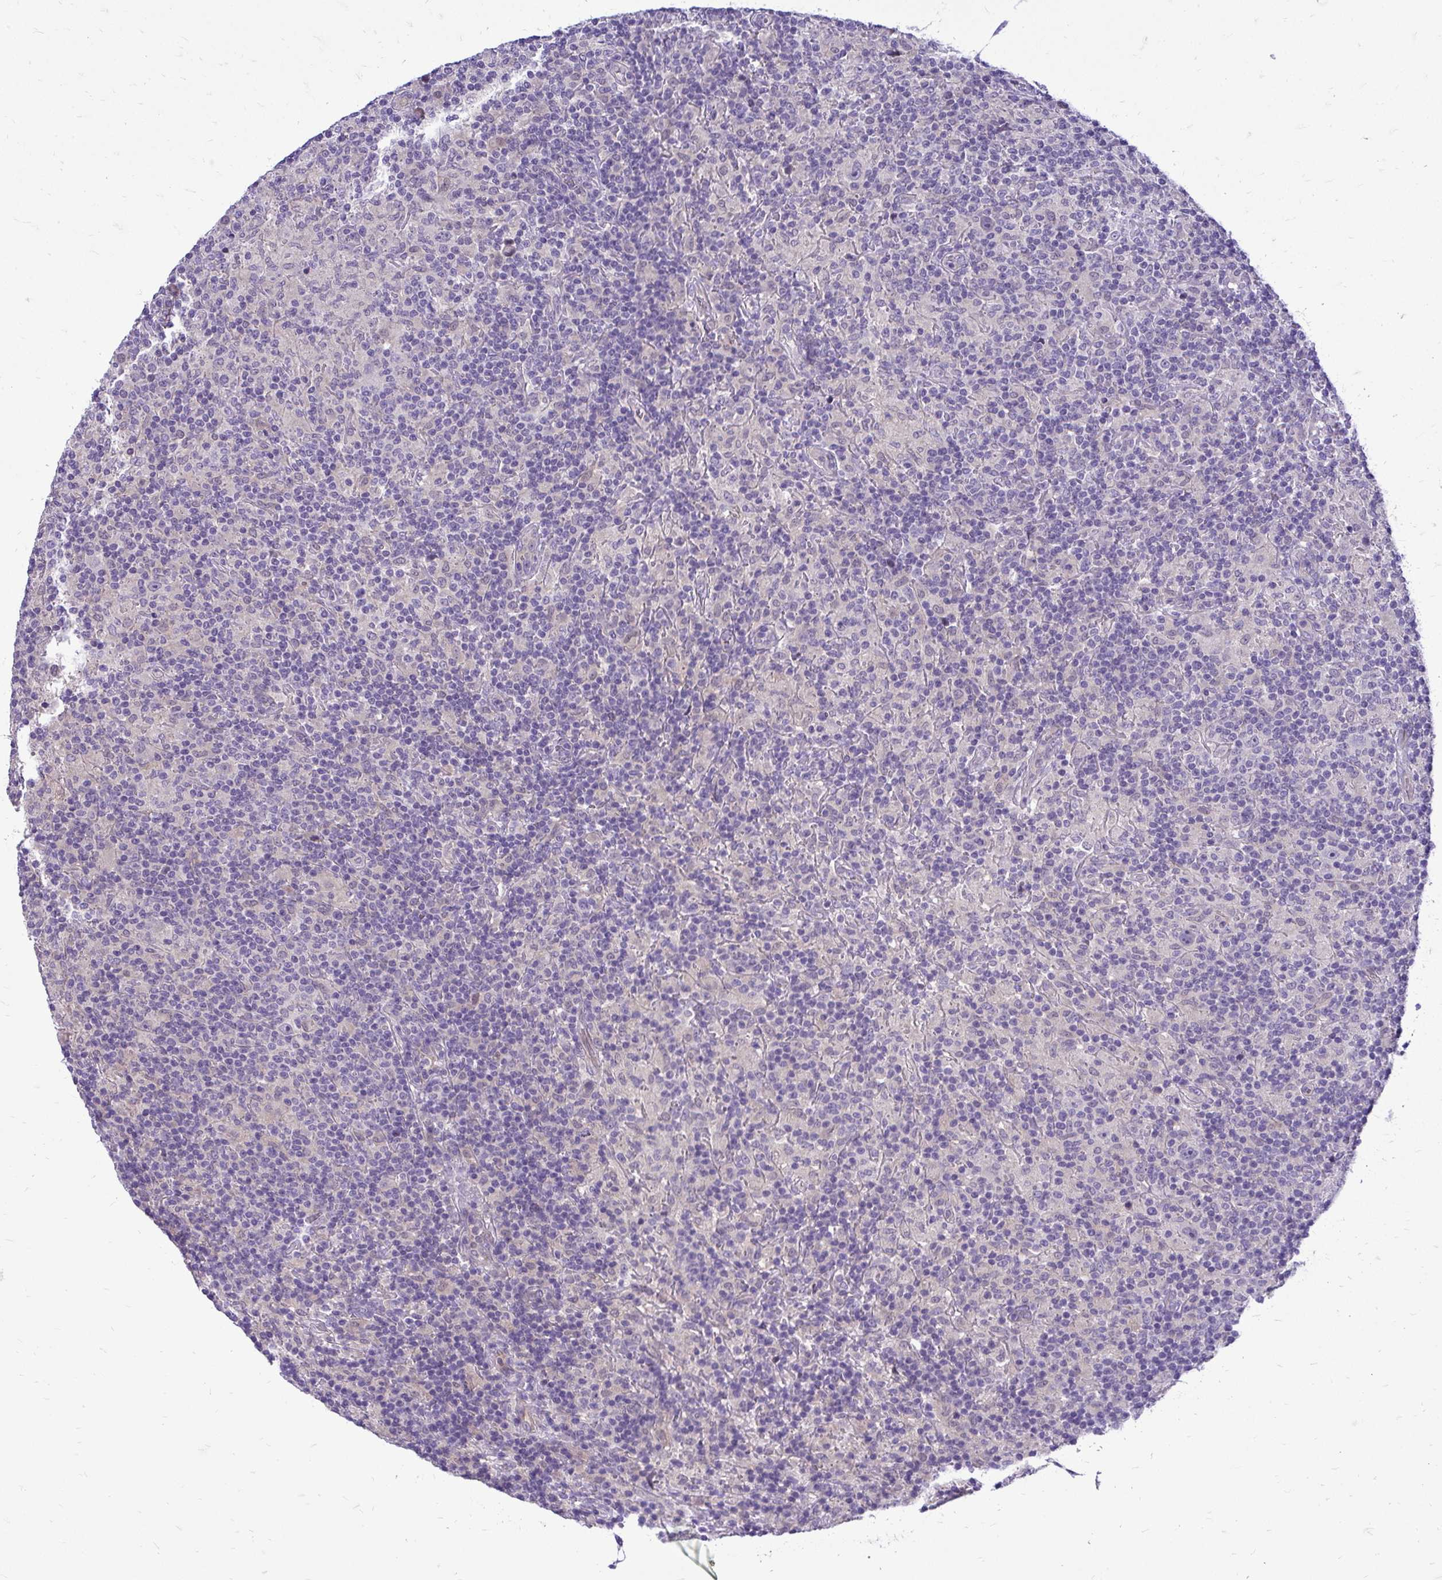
{"staining": {"intensity": "negative", "quantity": "none", "location": "none"}, "tissue": "lymphoma", "cell_type": "Tumor cells", "image_type": "cancer", "snomed": [{"axis": "morphology", "description": "Hodgkin's disease, NOS"}, {"axis": "topography", "description": "Lymph node"}], "caption": "Lymphoma was stained to show a protein in brown. There is no significant staining in tumor cells.", "gene": "ZSWIM9", "patient": {"sex": "male", "age": 70}}